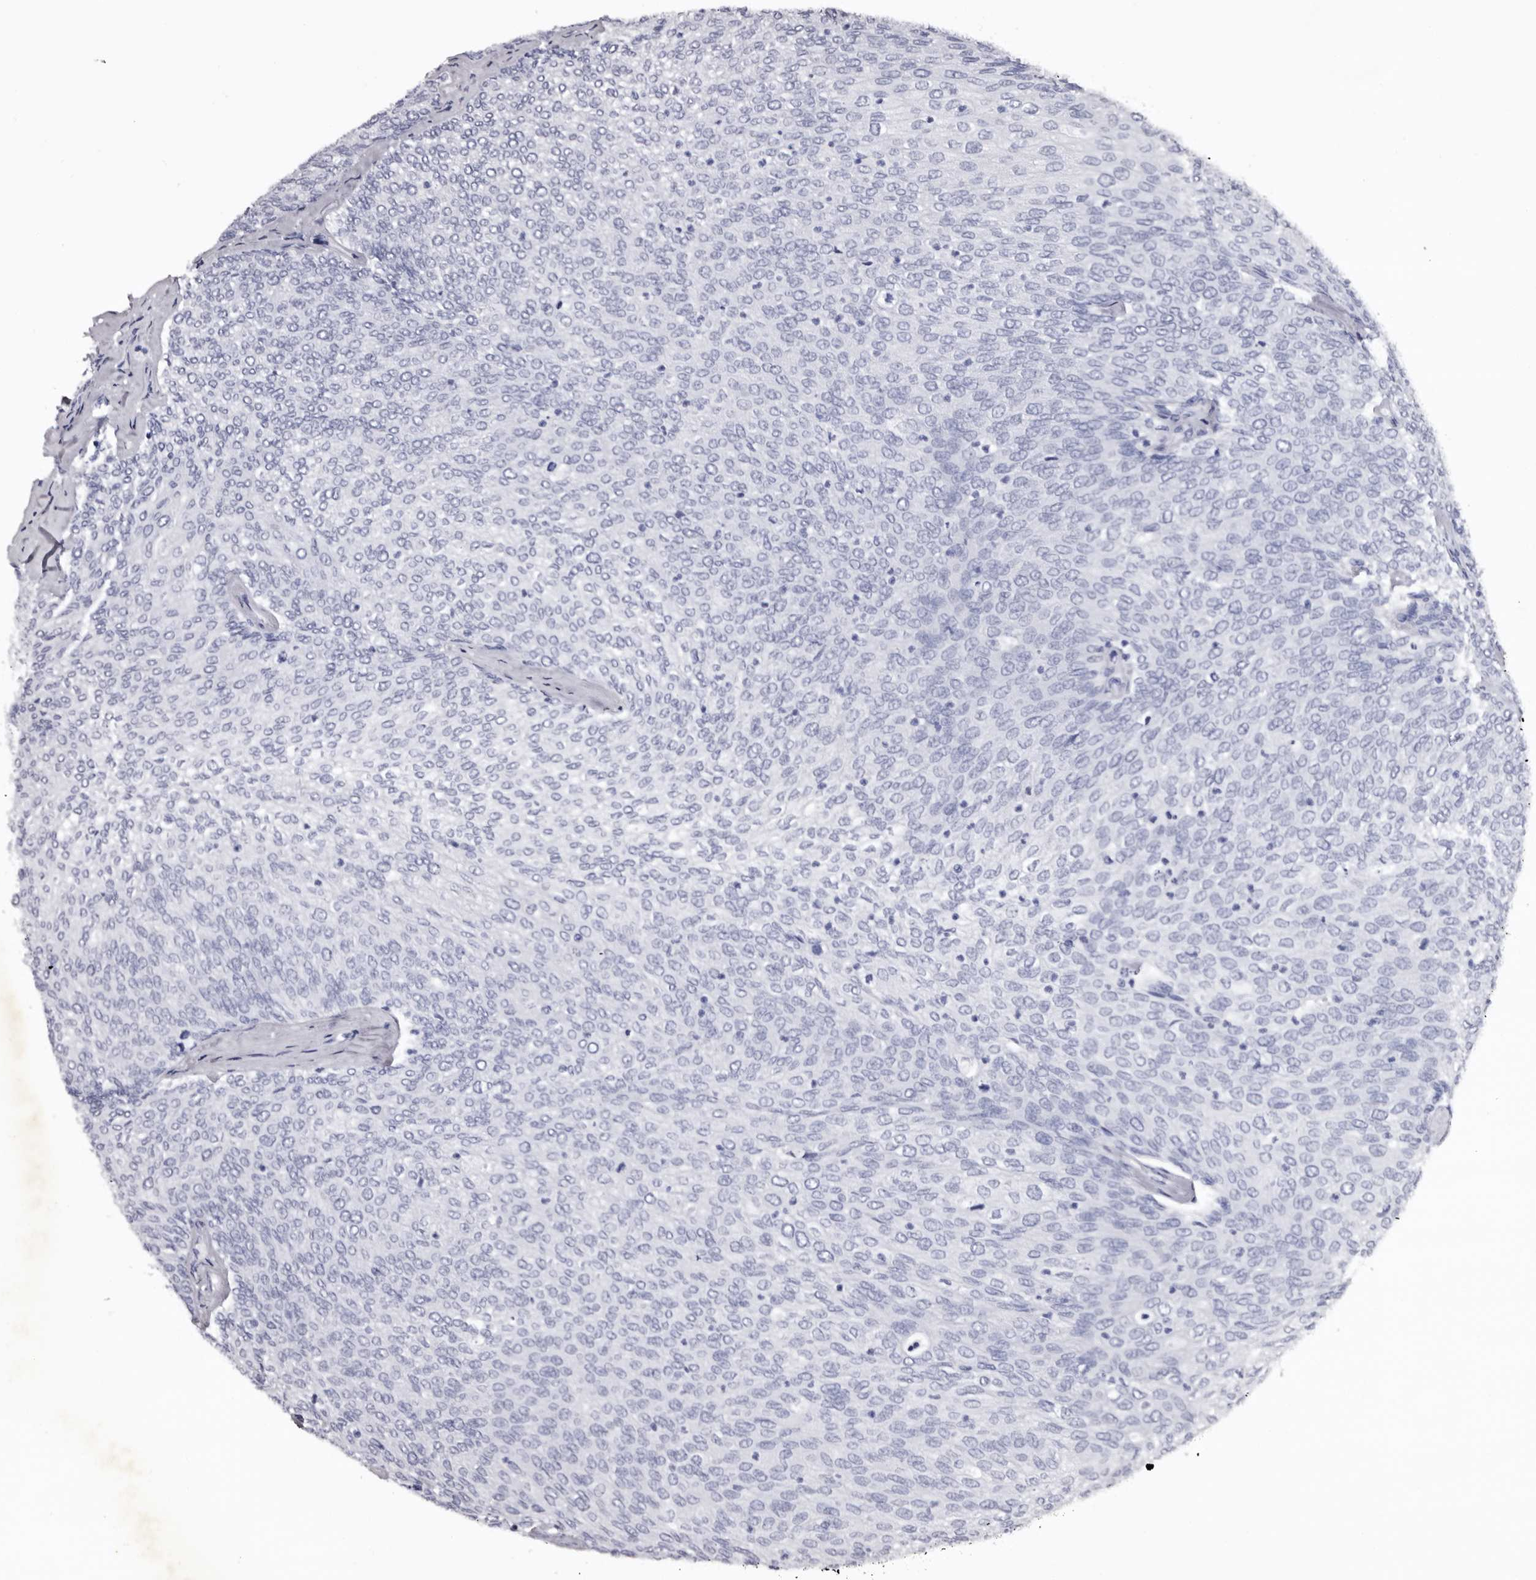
{"staining": {"intensity": "negative", "quantity": "none", "location": "none"}, "tissue": "urothelial cancer", "cell_type": "Tumor cells", "image_type": "cancer", "snomed": [{"axis": "morphology", "description": "Urothelial carcinoma, Low grade"}, {"axis": "topography", "description": "Urinary bladder"}], "caption": "Photomicrograph shows no protein positivity in tumor cells of urothelial cancer tissue.", "gene": "SLC10A4", "patient": {"sex": "female", "age": 79}}